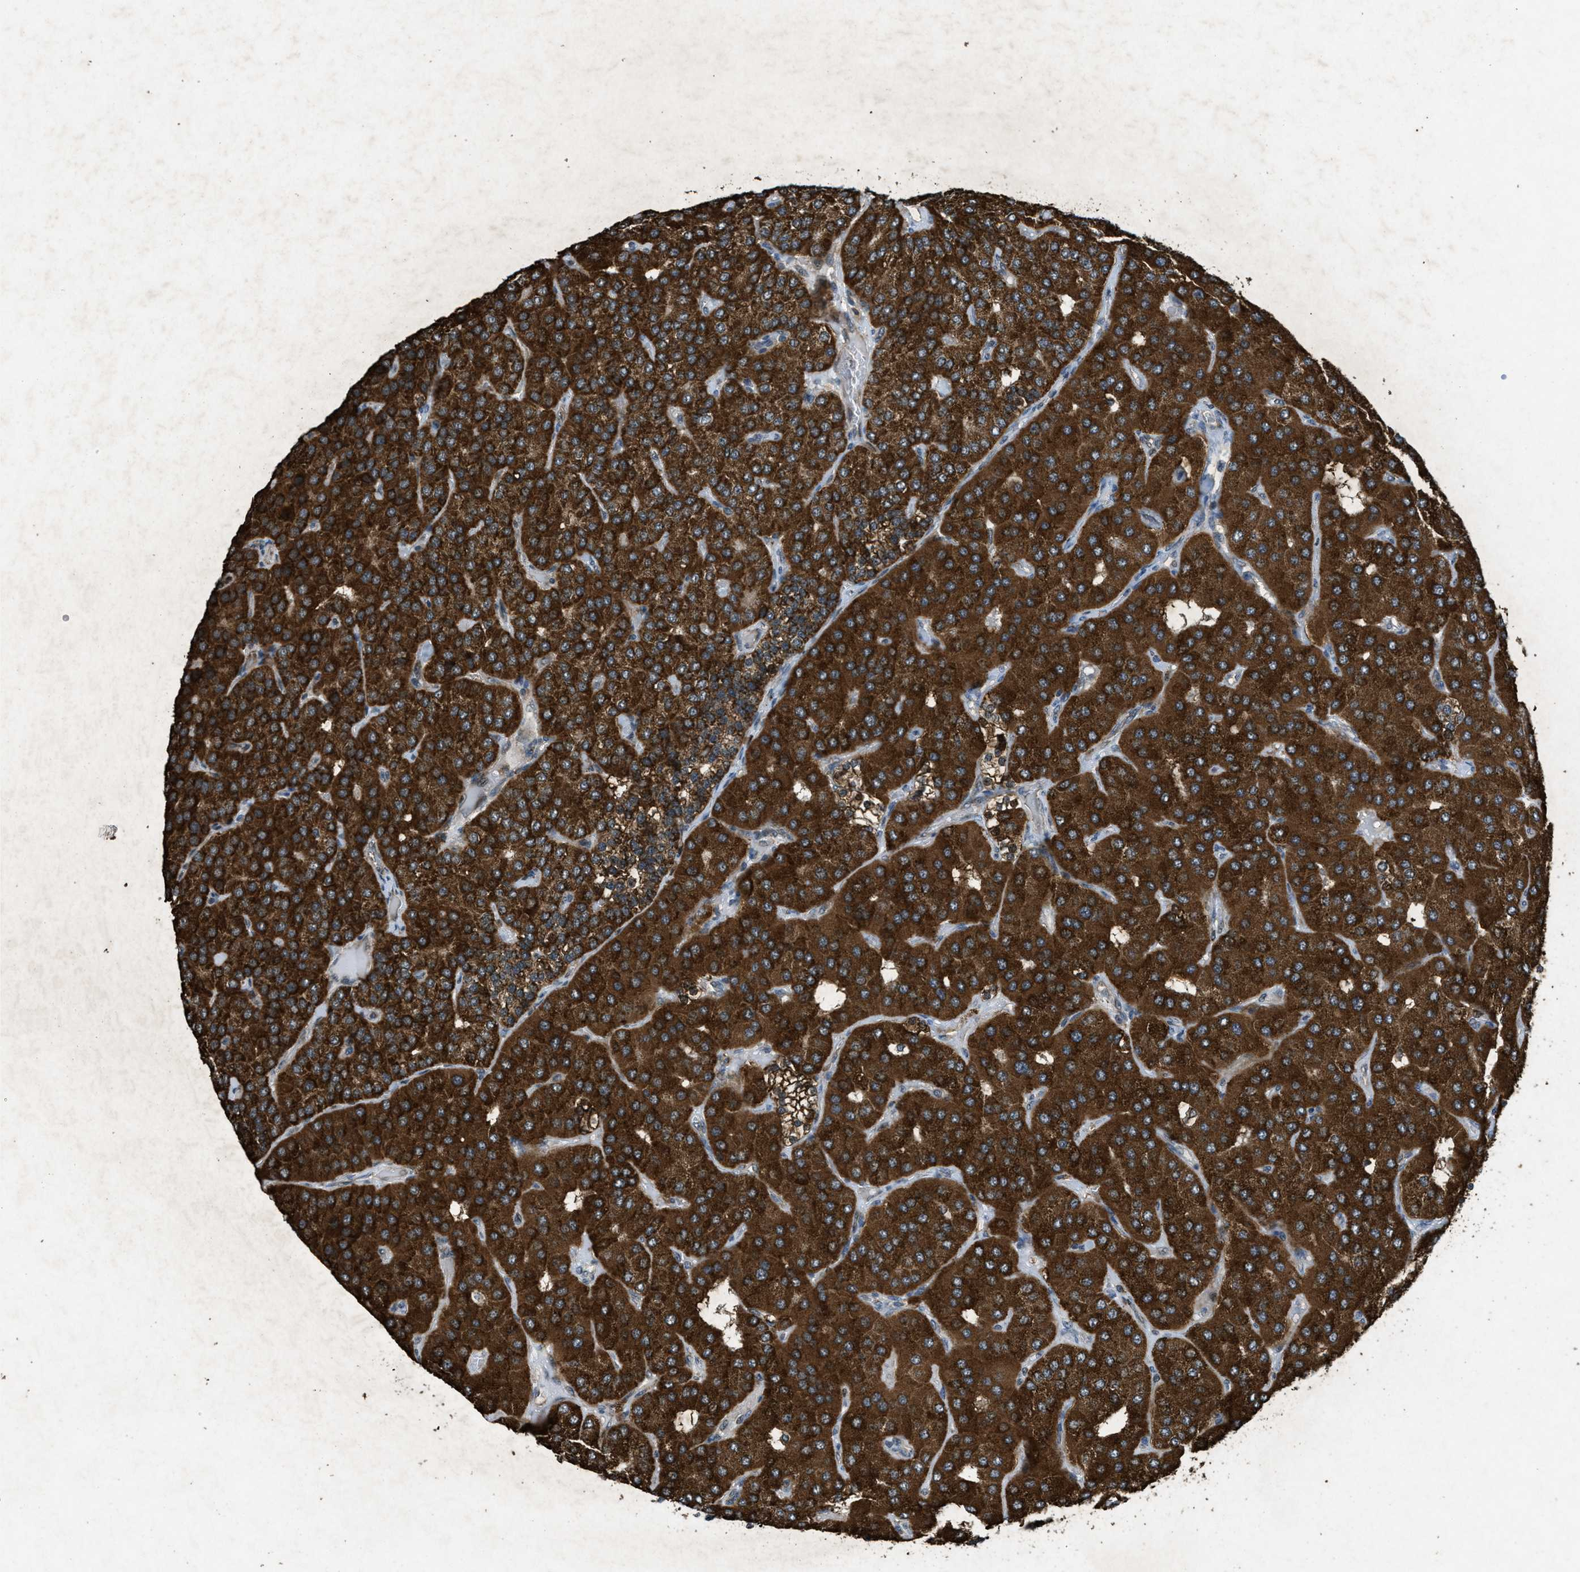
{"staining": {"intensity": "strong", "quantity": ">75%", "location": "cytoplasmic/membranous"}, "tissue": "parathyroid gland", "cell_type": "Glandular cells", "image_type": "normal", "snomed": [{"axis": "morphology", "description": "Normal tissue, NOS"}, {"axis": "morphology", "description": "Adenoma, NOS"}, {"axis": "topography", "description": "Parathyroid gland"}], "caption": "High-power microscopy captured an immunohistochemistry (IHC) photomicrograph of normal parathyroid gland, revealing strong cytoplasmic/membranous expression in approximately >75% of glandular cells. (IHC, brightfield microscopy, high magnification).", "gene": "PPP1R15A", "patient": {"sex": "female", "age": 86}}